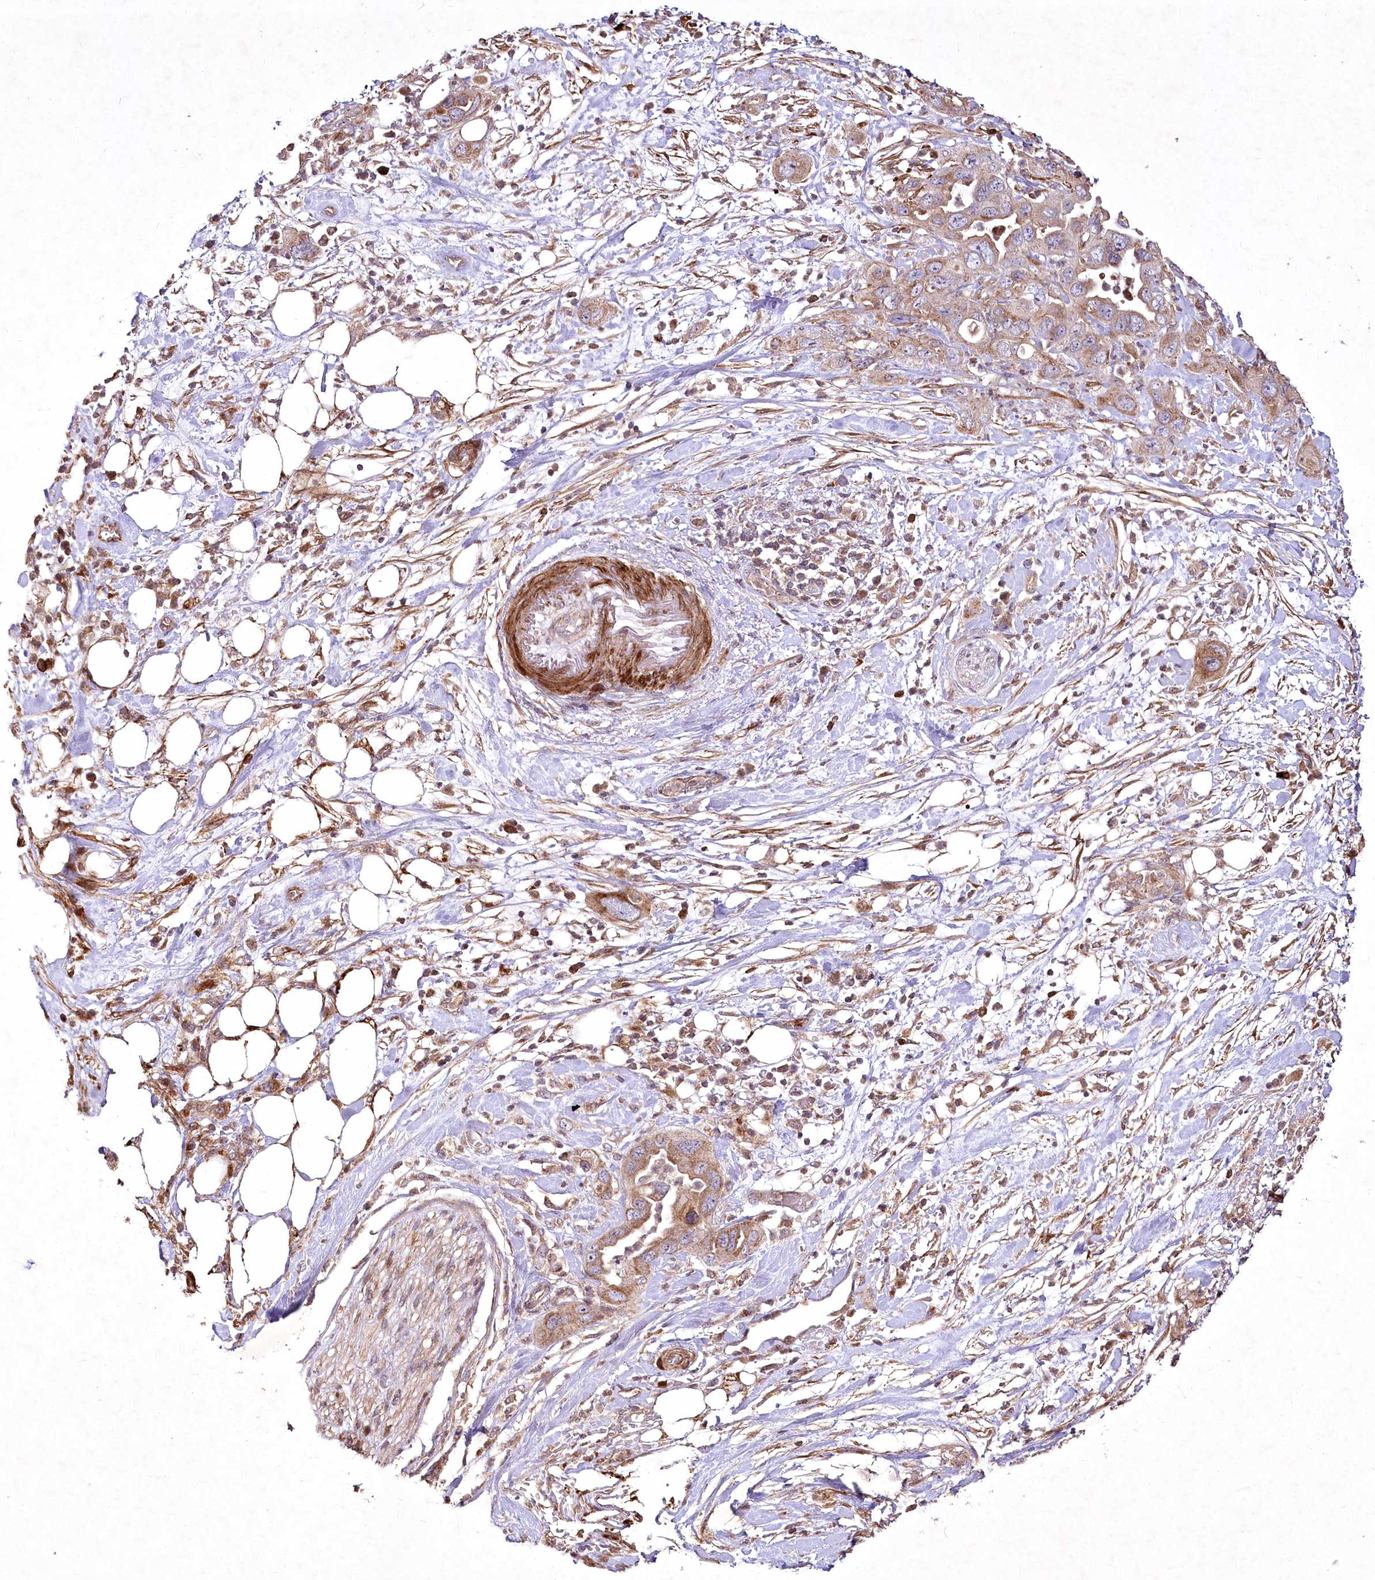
{"staining": {"intensity": "moderate", "quantity": ">75%", "location": "cytoplasmic/membranous"}, "tissue": "pancreatic cancer", "cell_type": "Tumor cells", "image_type": "cancer", "snomed": [{"axis": "morphology", "description": "Adenocarcinoma, NOS"}, {"axis": "topography", "description": "Pancreas"}], "caption": "Brown immunohistochemical staining in human pancreatic cancer (adenocarcinoma) reveals moderate cytoplasmic/membranous expression in about >75% of tumor cells.", "gene": "PSTK", "patient": {"sex": "female", "age": 71}}